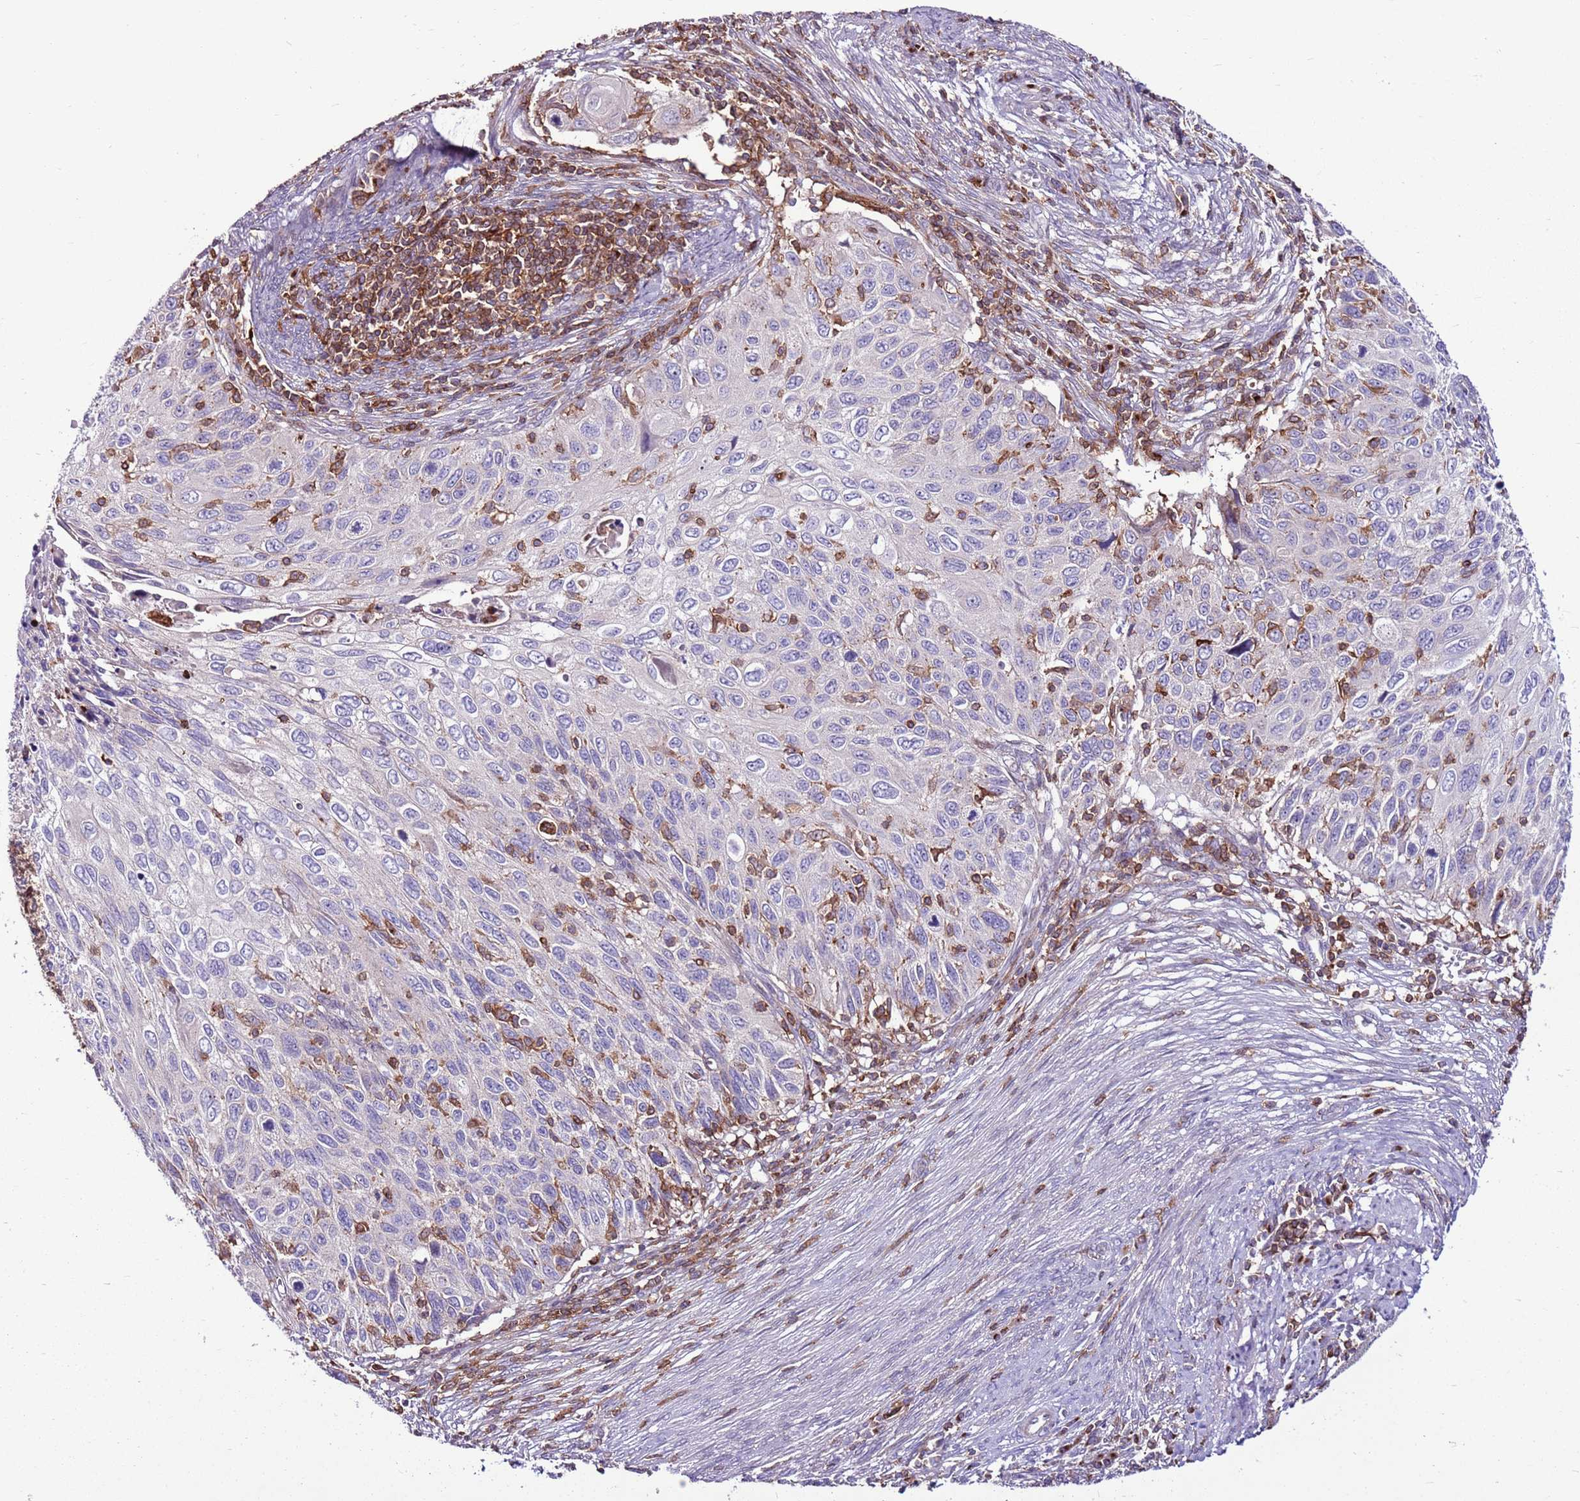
{"staining": {"intensity": "negative", "quantity": "none", "location": "none"}, "tissue": "cervical cancer", "cell_type": "Tumor cells", "image_type": "cancer", "snomed": [{"axis": "morphology", "description": "Squamous cell carcinoma, NOS"}, {"axis": "topography", "description": "Cervix"}], "caption": "IHC photomicrograph of cervical cancer (squamous cell carcinoma) stained for a protein (brown), which demonstrates no positivity in tumor cells.", "gene": "ZSWIM1", "patient": {"sex": "female", "age": 70}}